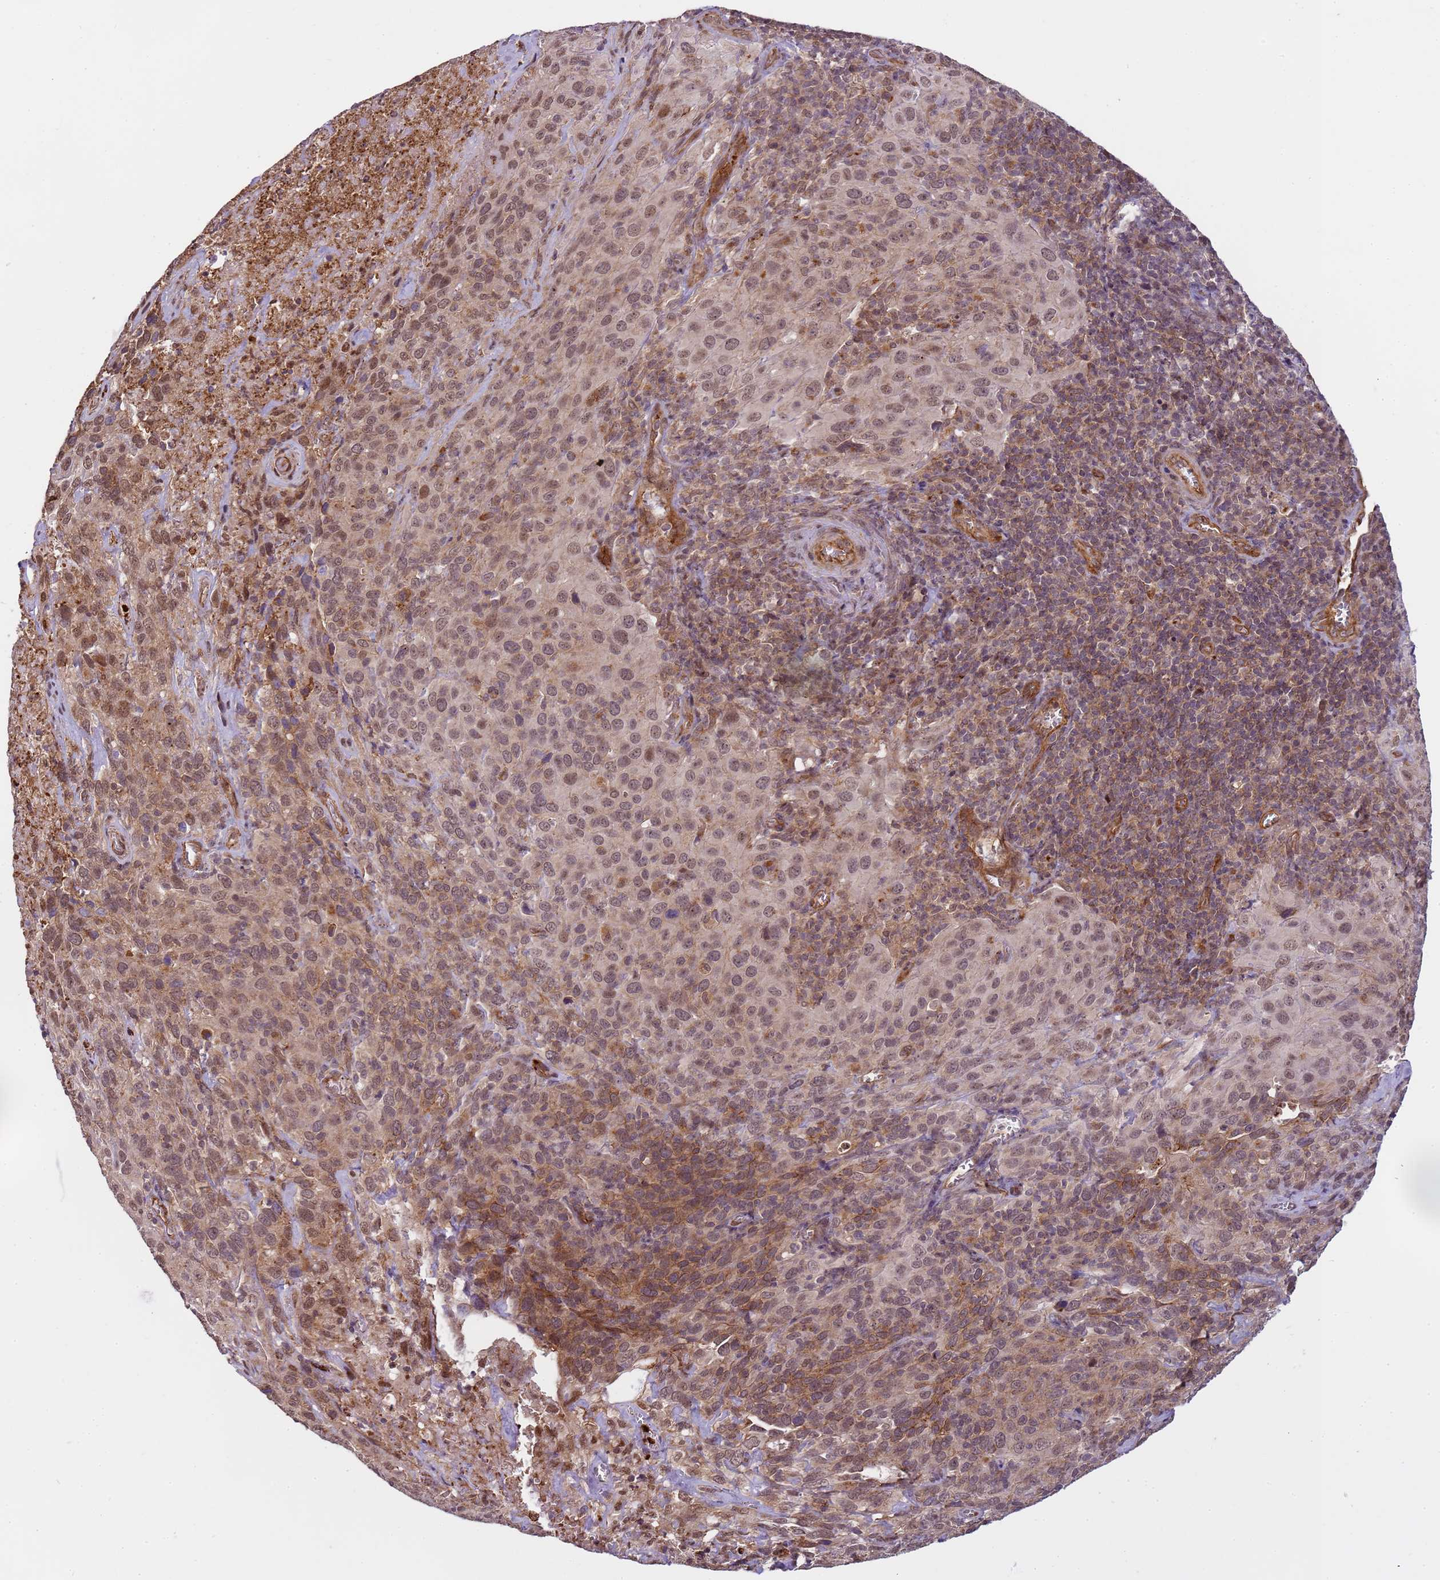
{"staining": {"intensity": "weak", "quantity": ">75%", "location": "cytoplasmic/membranous,nuclear"}, "tissue": "cervical cancer", "cell_type": "Tumor cells", "image_type": "cancer", "snomed": [{"axis": "morphology", "description": "Squamous cell carcinoma, NOS"}, {"axis": "topography", "description": "Cervix"}], "caption": "Immunohistochemistry (DAB (3,3'-diaminobenzidine)) staining of cervical squamous cell carcinoma demonstrates weak cytoplasmic/membranous and nuclear protein staining in about >75% of tumor cells.", "gene": "EMC2", "patient": {"sex": "female", "age": 51}}